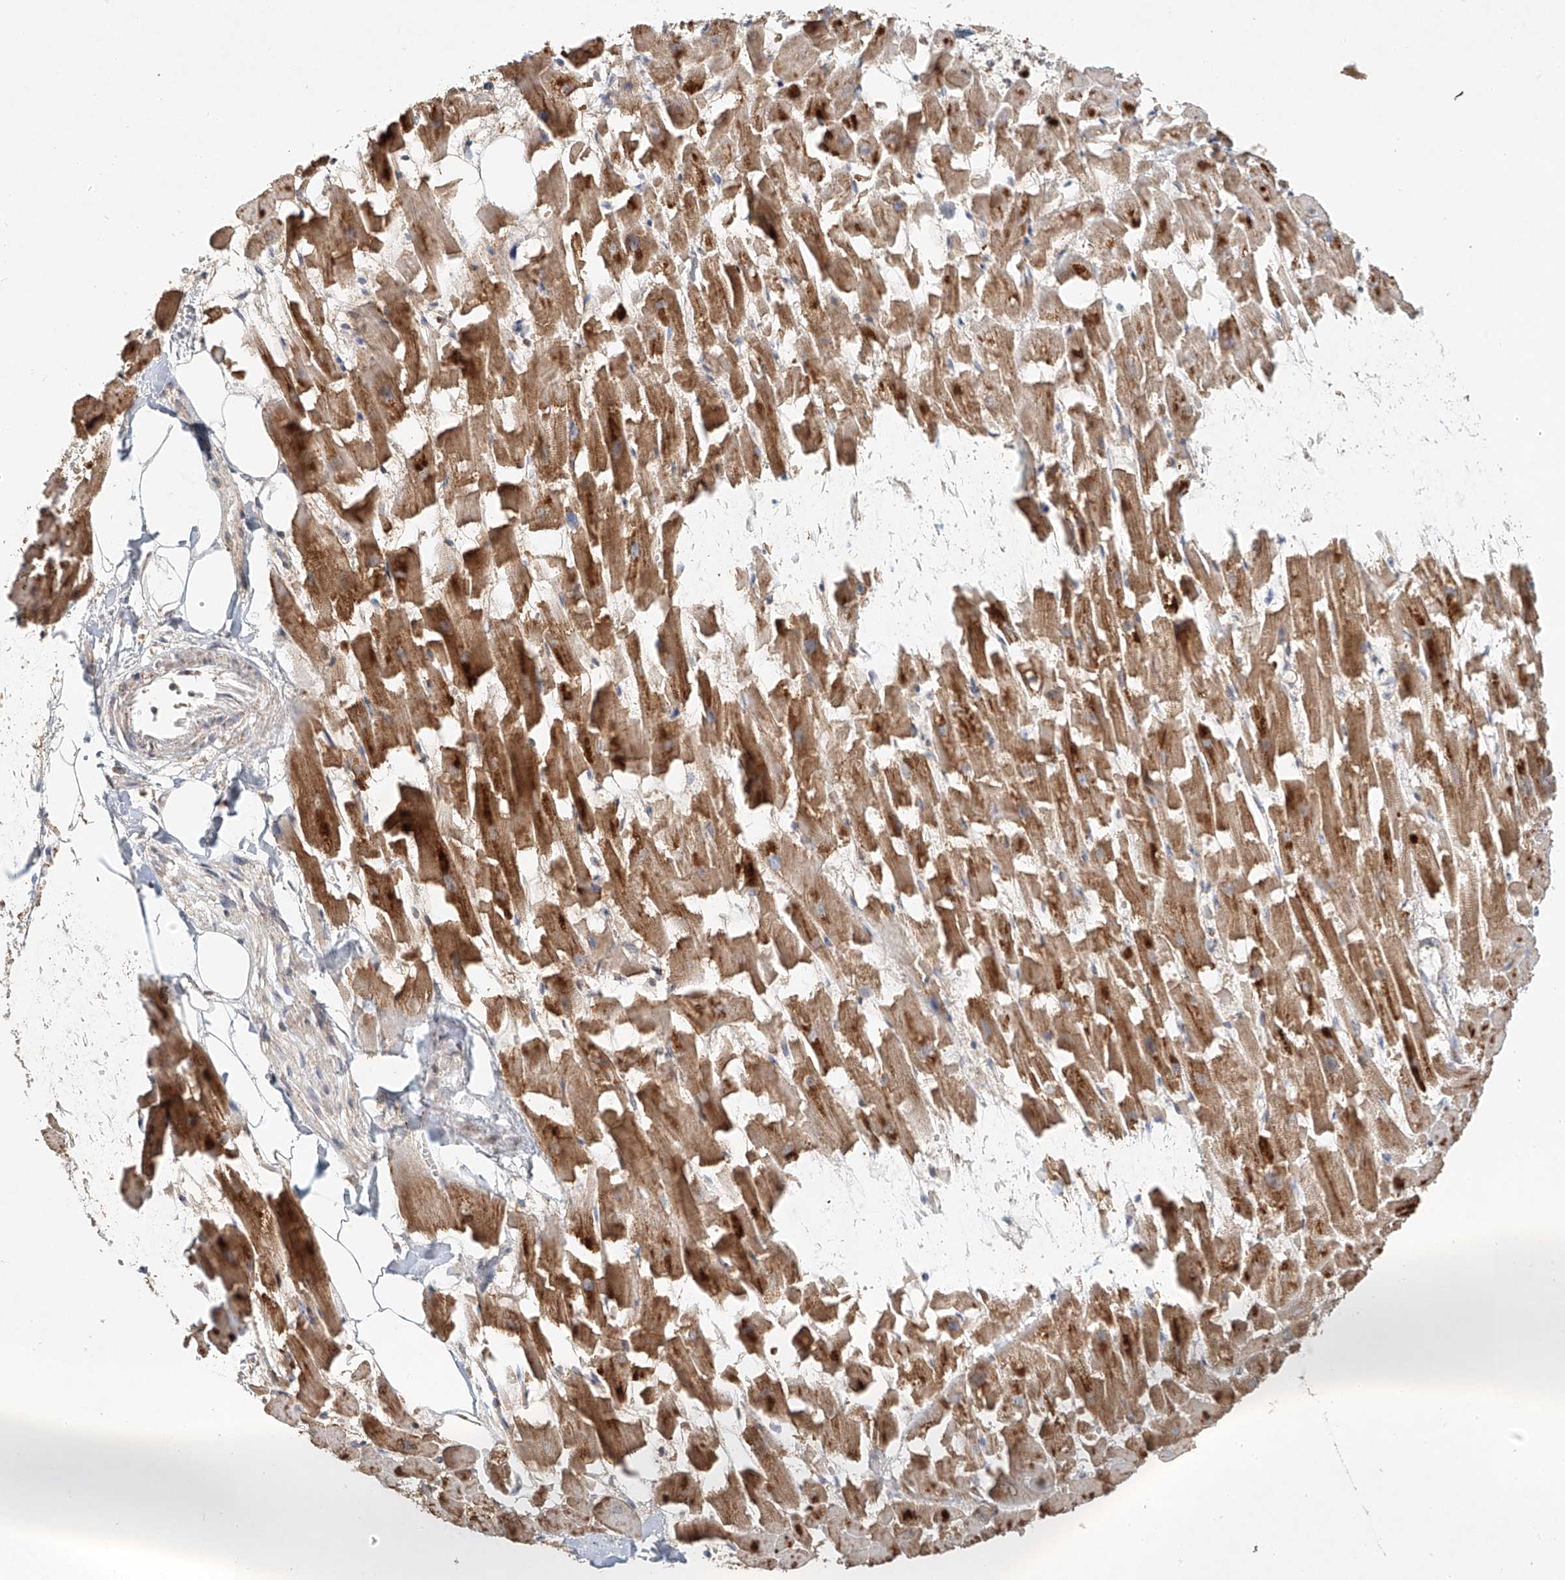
{"staining": {"intensity": "moderate", "quantity": ">75%", "location": "cytoplasmic/membranous"}, "tissue": "heart muscle", "cell_type": "Cardiomyocytes", "image_type": "normal", "snomed": [{"axis": "morphology", "description": "Normal tissue, NOS"}, {"axis": "topography", "description": "Heart"}], "caption": "Moderate cytoplasmic/membranous staining is appreciated in approximately >75% of cardiomyocytes in unremarkable heart muscle.", "gene": "SYTL3", "patient": {"sex": "female", "age": 64}}